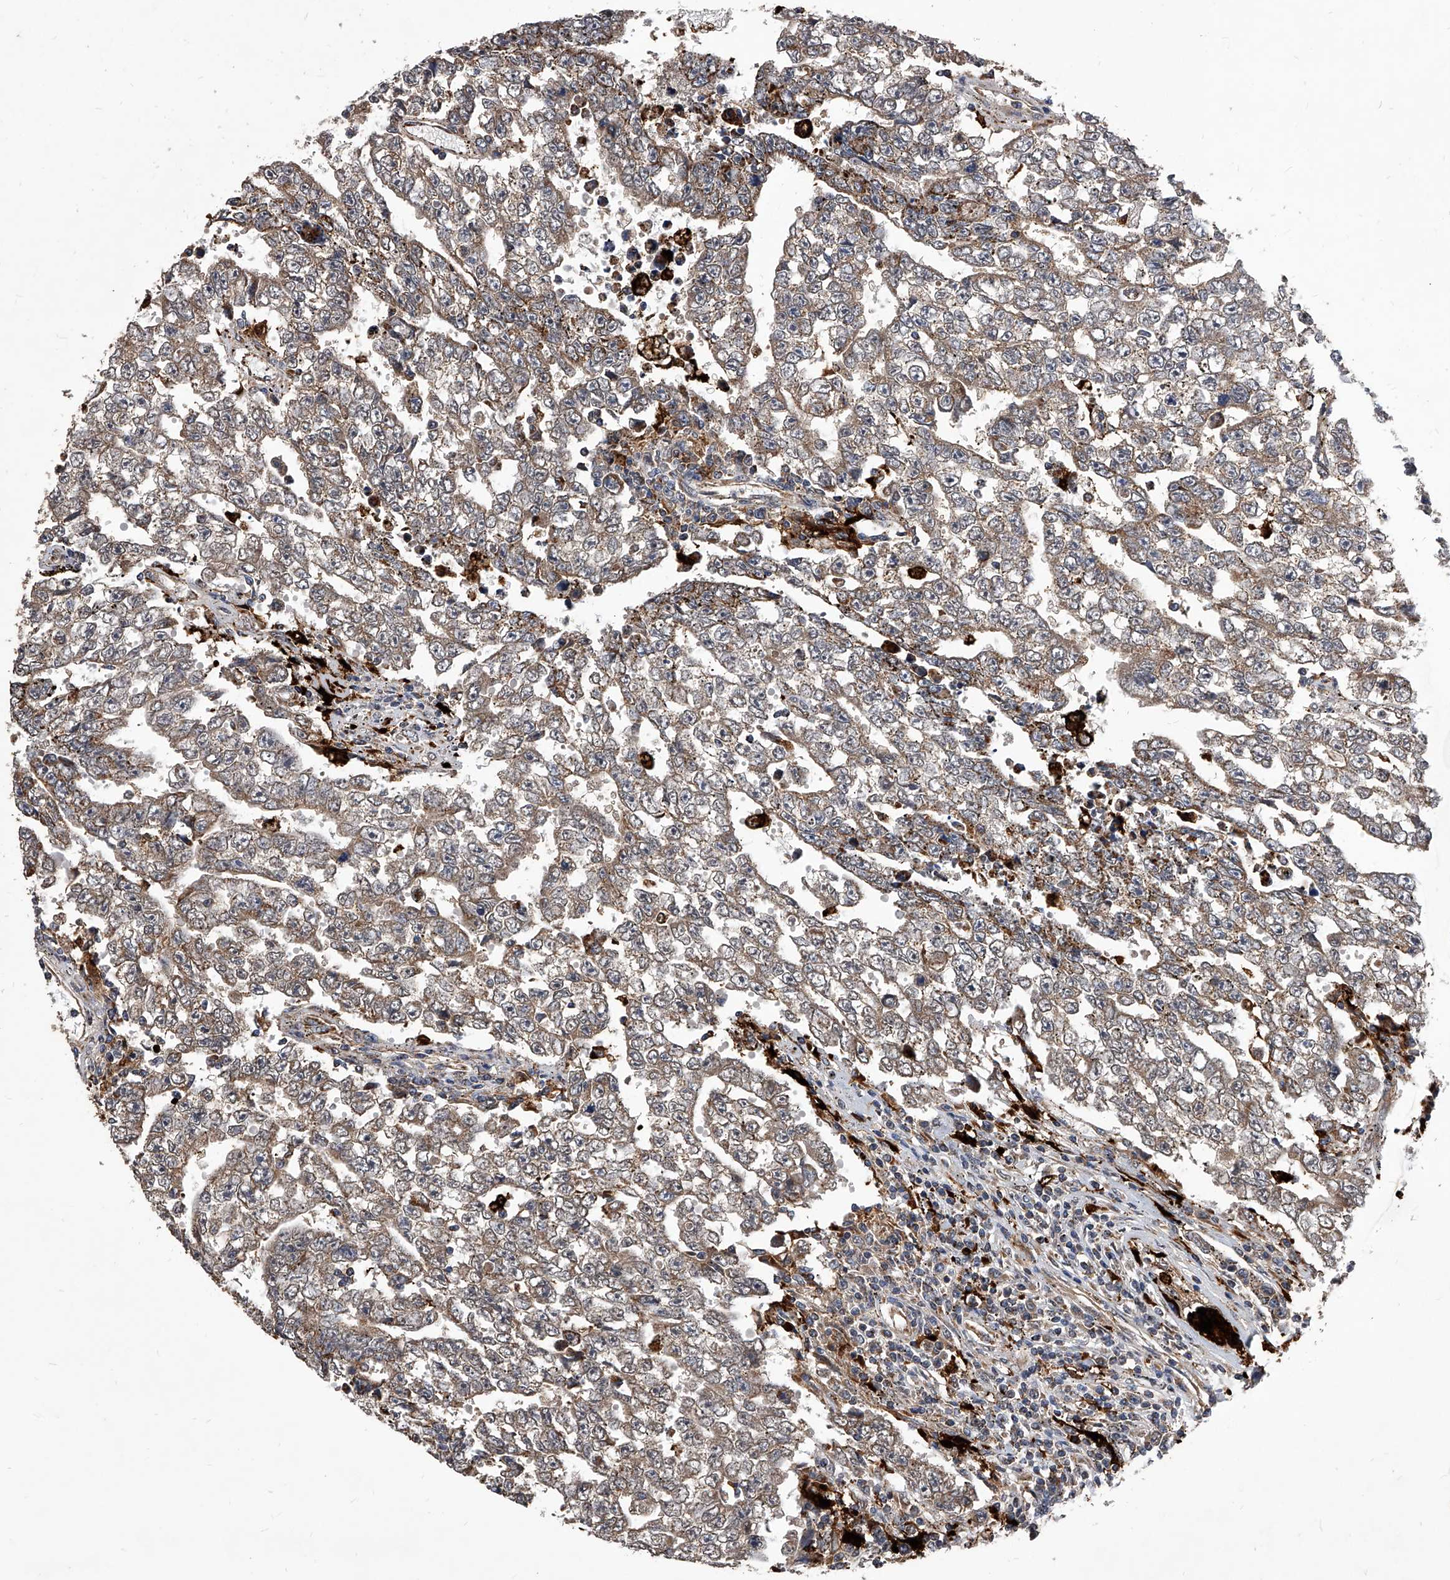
{"staining": {"intensity": "weak", "quantity": ">75%", "location": "cytoplasmic/membranous"}, "tissue": "testis cancer", "cell_type": "Tumor cells", "image_type": "cancer", "snomed": [{"axis": "morphology", "description": "Carcinoma, Embryonal, NOS"}, {"axis": "topography", "description": "Testis"}], "caption": "Embryonal carcinoma (testis) tissue displays weak cytoplasmic/membranous expression in approximately >75% of tumor cells, visualized by immunohistochemistry.", "gene": "SOBP", "patient": {"sex": "male", "age": 25}}